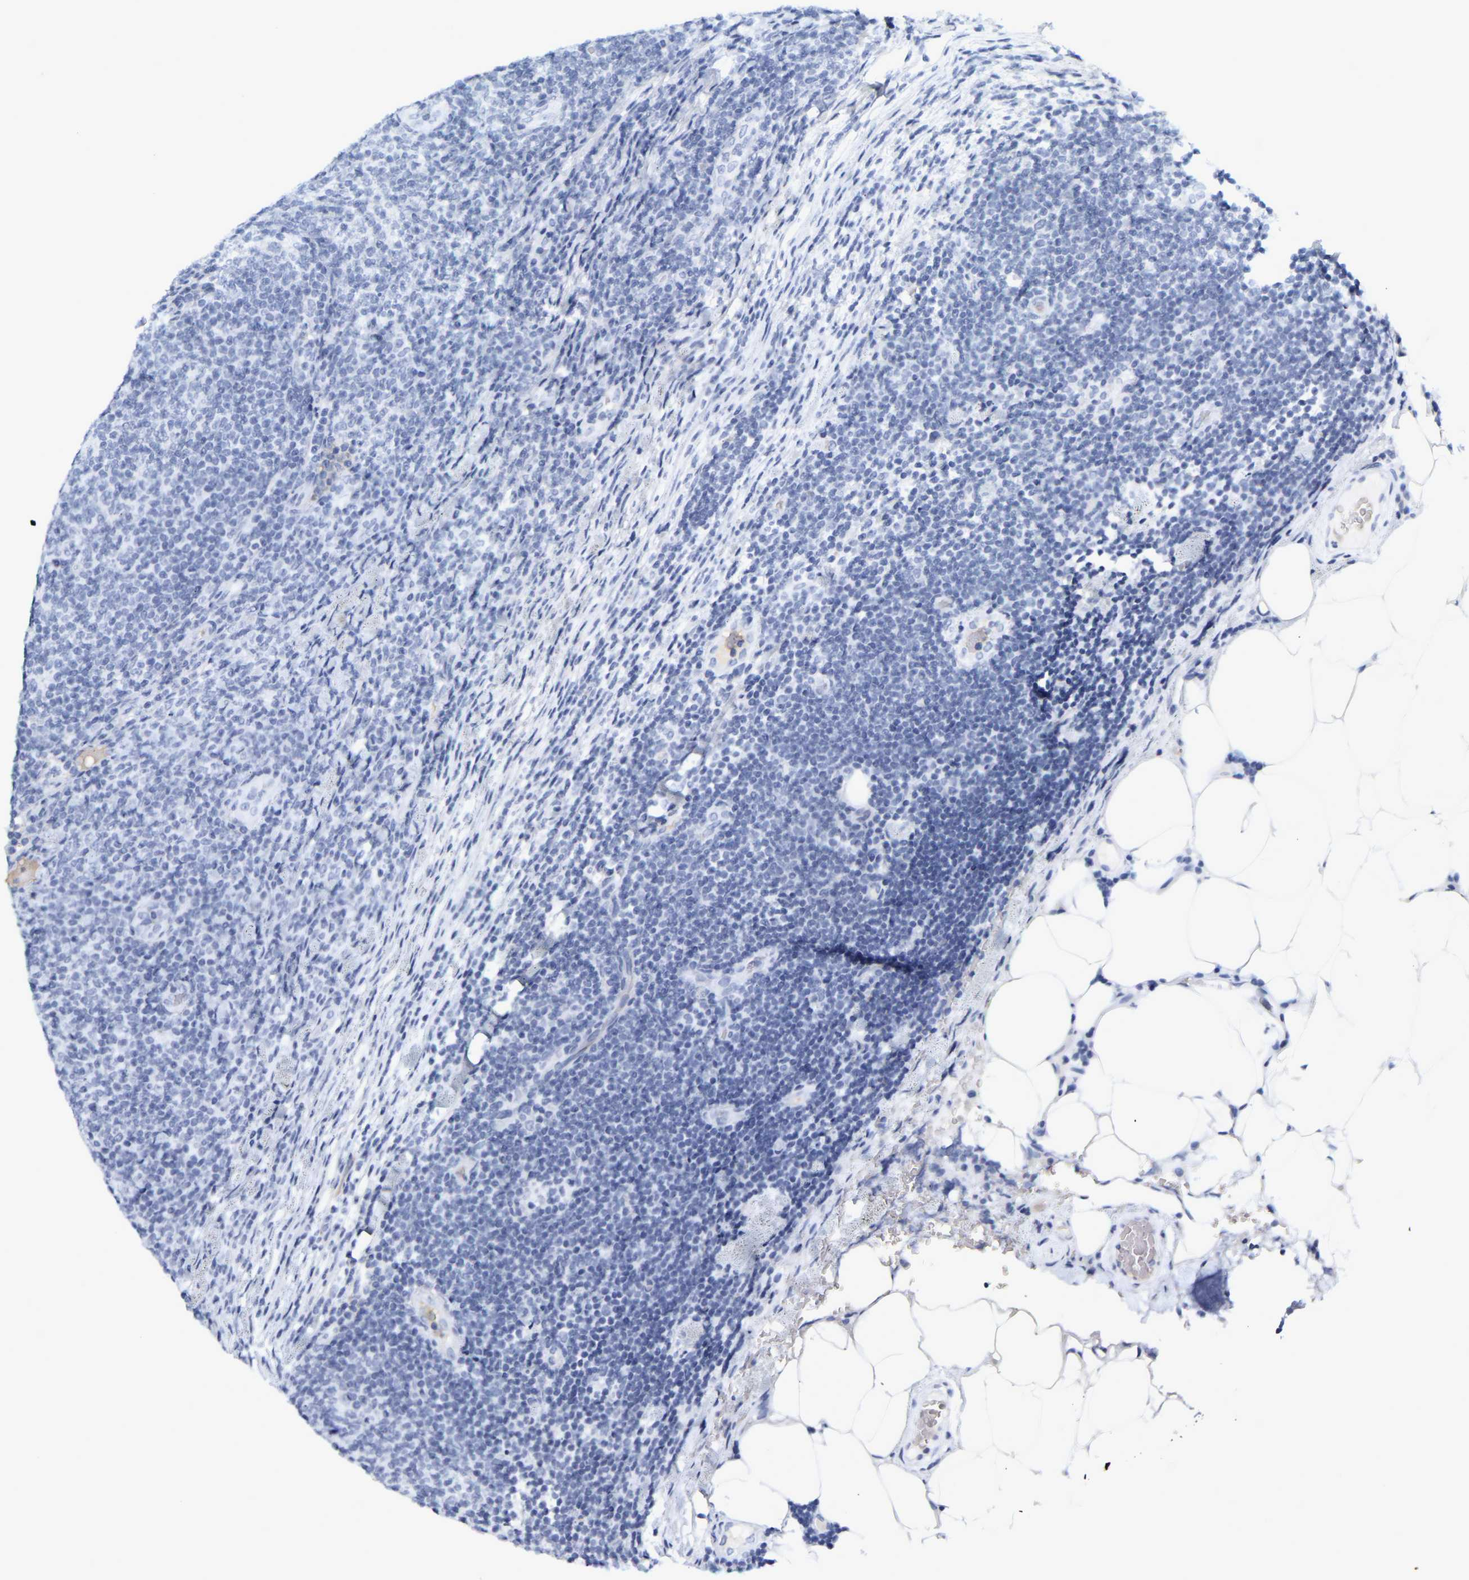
{"staining": {"intensity": "negative", "quantity": "none", "location": "none"}, "tissue": "lymphoma", "cell_type": "Tumor cells", "image_type": "cancer", "snomed": [{"axis": "morphology", "description": "Malignant lymphoma, non-Hodgkin's type, Low grade"}, {"axis": "topography", "description": "Lymph node"}], "caption": "Lymphoma stained for a protein using immunohistochemistry shows no expression tumor cells.", "gene": "GNAS", "patient": {"sex": "male", "age": 66}}